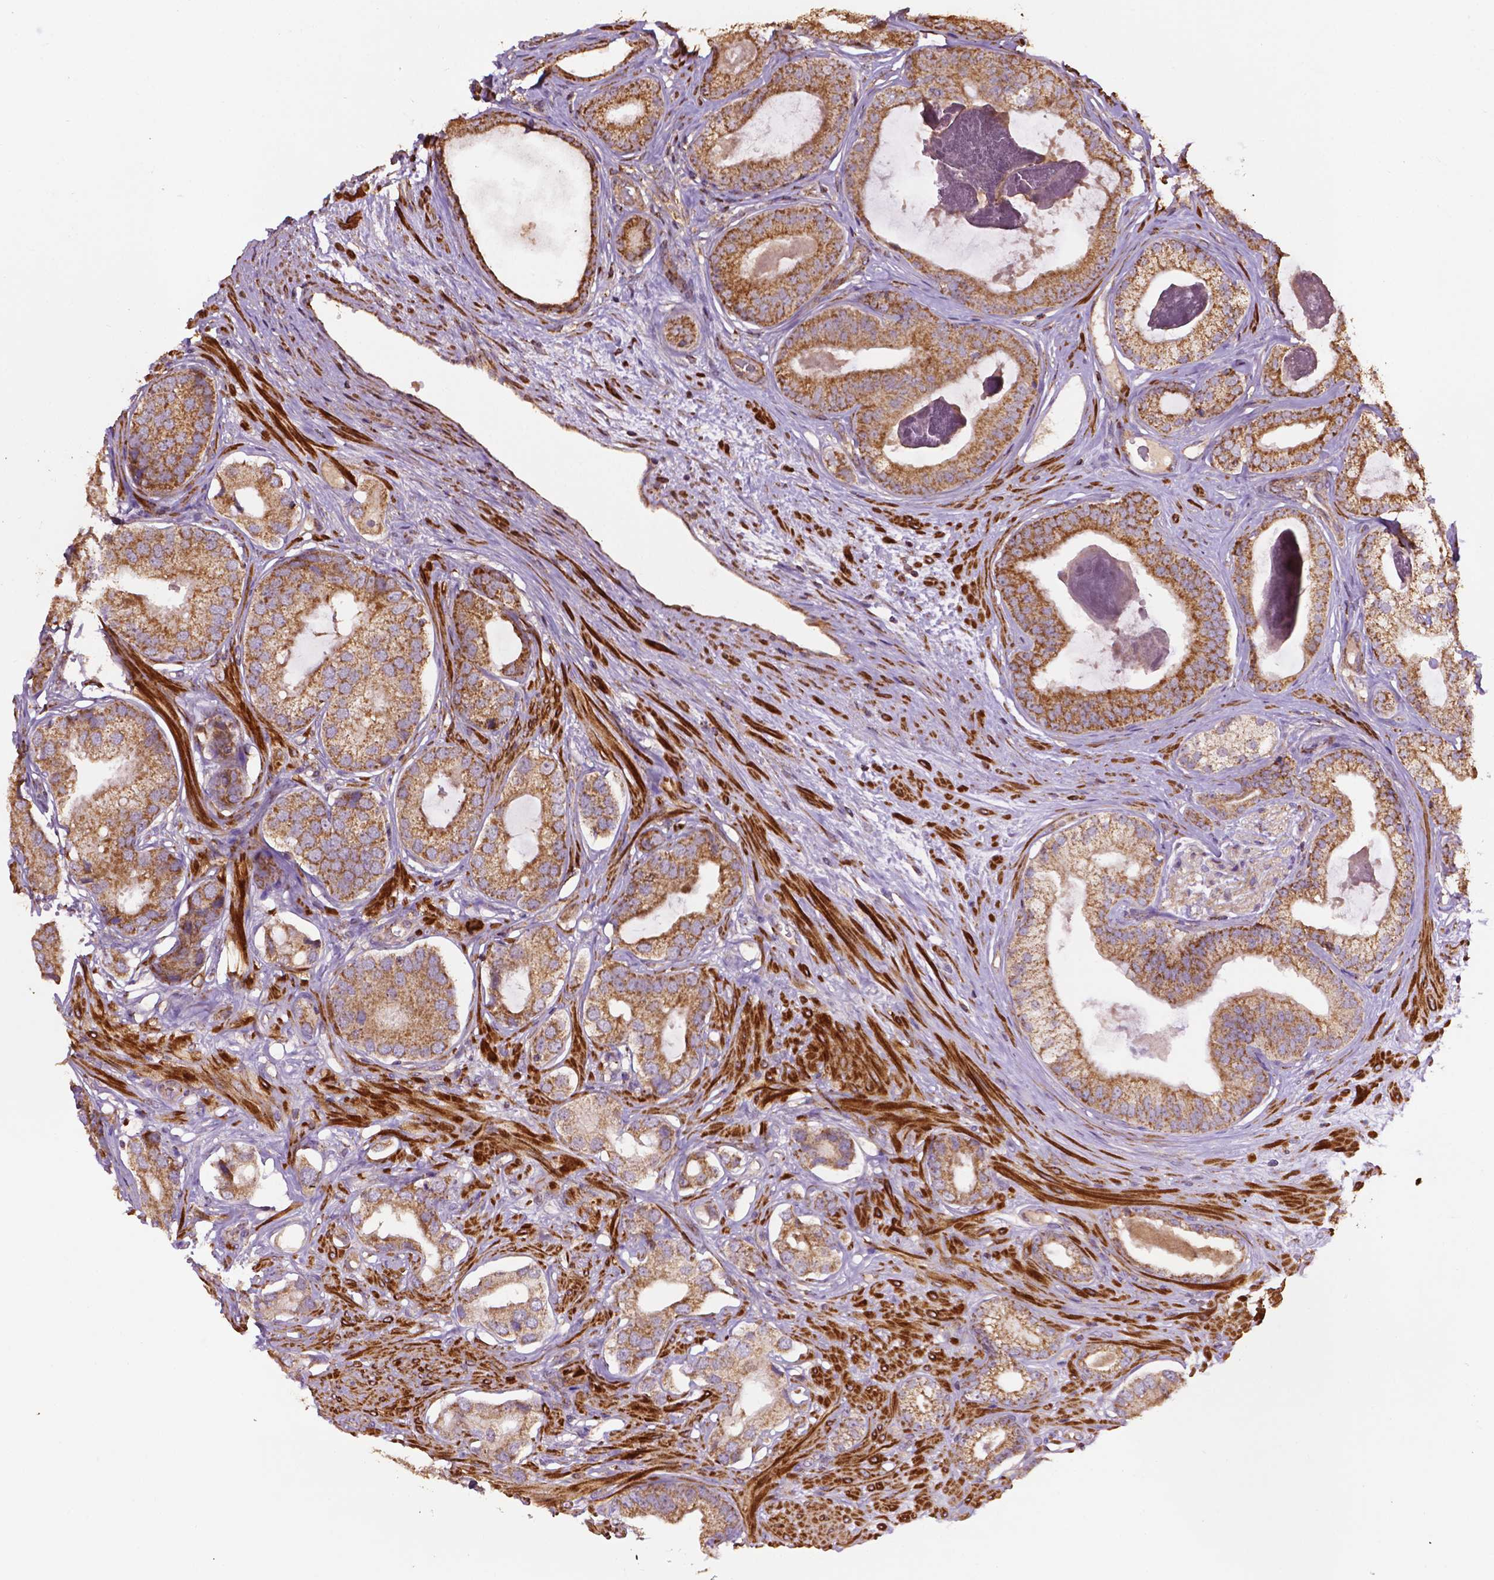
{"staining": {"intensity": "moderate", "quantity": ">75%", "location": "cytoplasmic/membranous"}, "tissue": "prostate cancer", "cell_type": "Tumor cells", "image_type": "cancer", "snomed": [{"axis": "morphology", "description": "Adenocarcinoma, Low grade"}, {"axis": "topography", "description": "Prostate"}], "caption": "A brown stain labels moderate cytoplasmic/membranous positivity of a protein in human prostate cancer tumor cells.", "gene": "LRR1", "patient": {"sex": "male", "age": 61}}